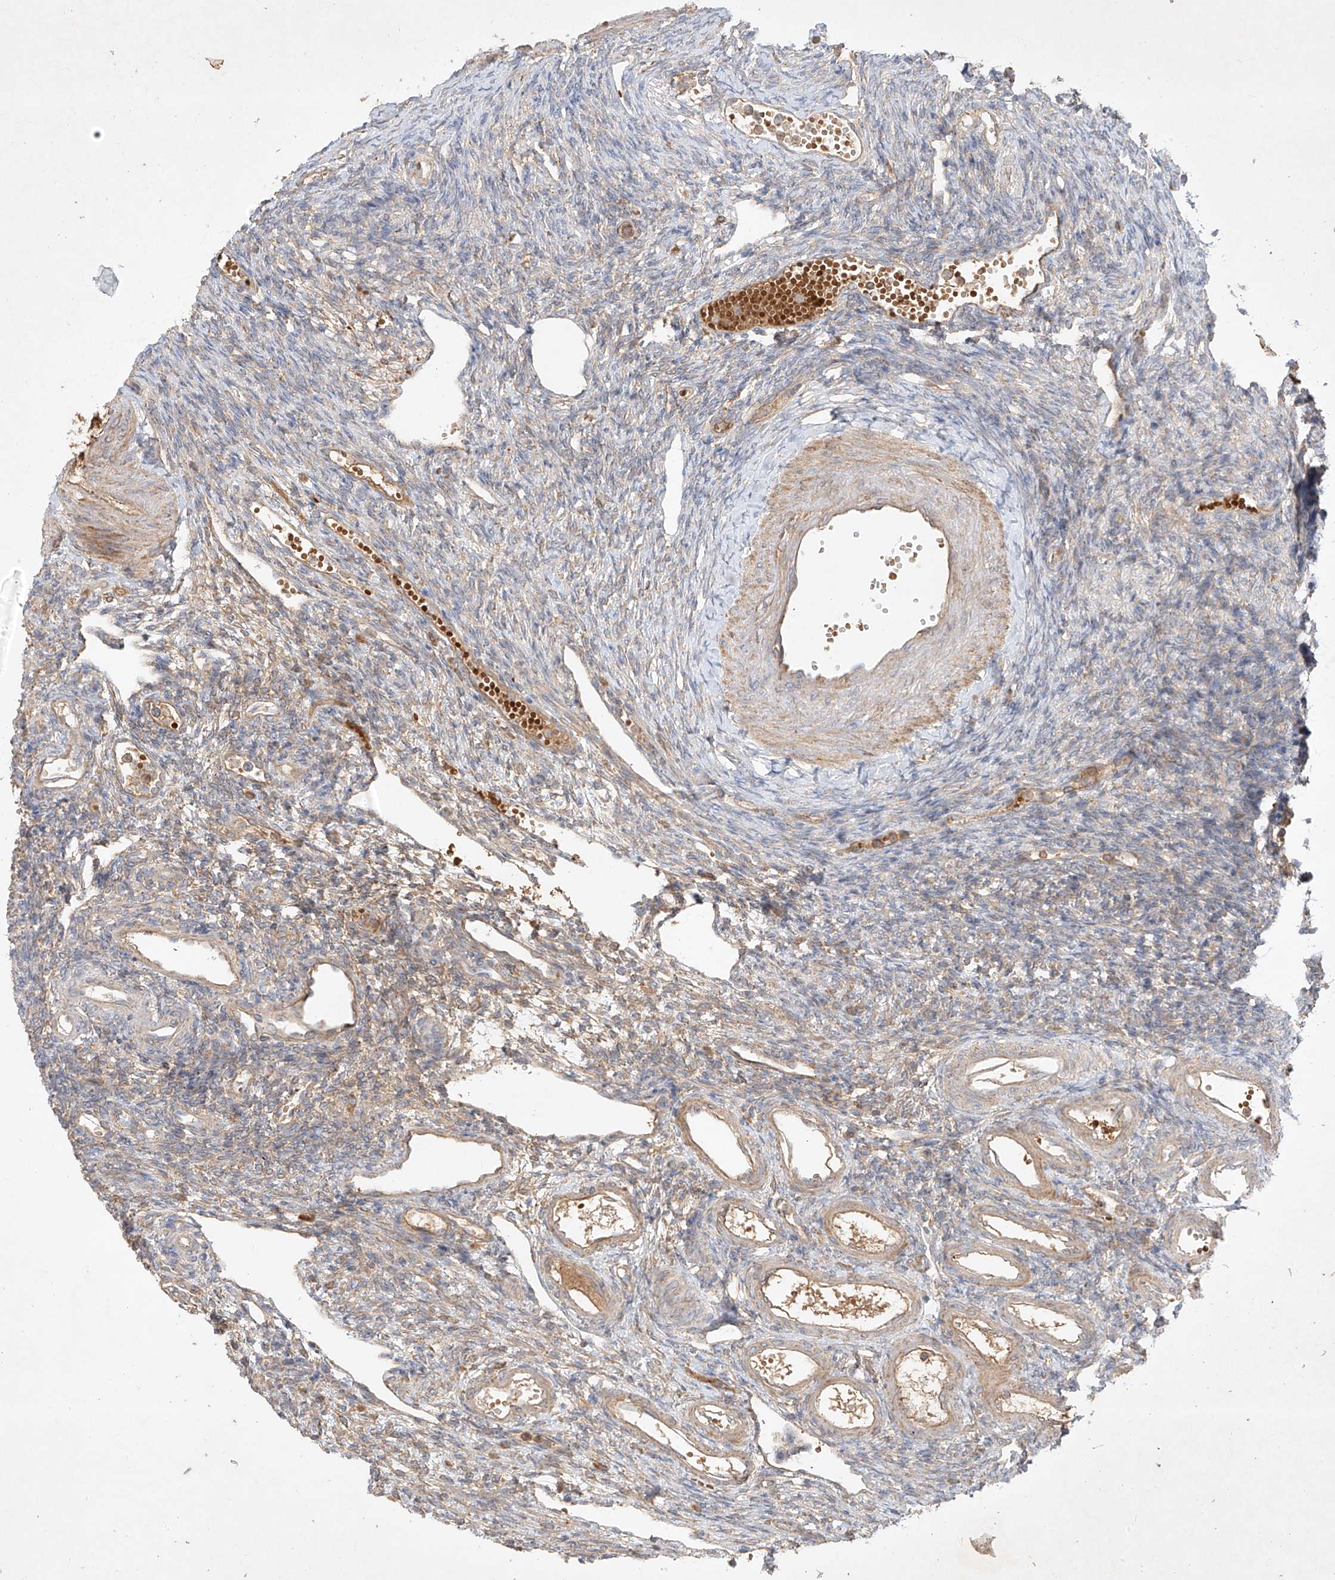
{"staining": {"intensity": "moderate", "quantity": ">75%", "location": "cytoplasmic/membranous"}, "tissue": "ovary", "cell_type": "Follicle cells", "image_type": "normal", "snomed": [{"axis": "morphology", "description": "Normal tissue, NOS"}, {"axis": "morphology", "description": "Cyst, NOS"}, {"axis": "topography", "description": "Ovary"}], "caption": "A photomicrograph of ovary stained for a protein shows moderate cytoplasmic/membranous brown staining in follicle cells.", "gene": "KPNA7", "patient": {"sex": "female", "age": 33}}